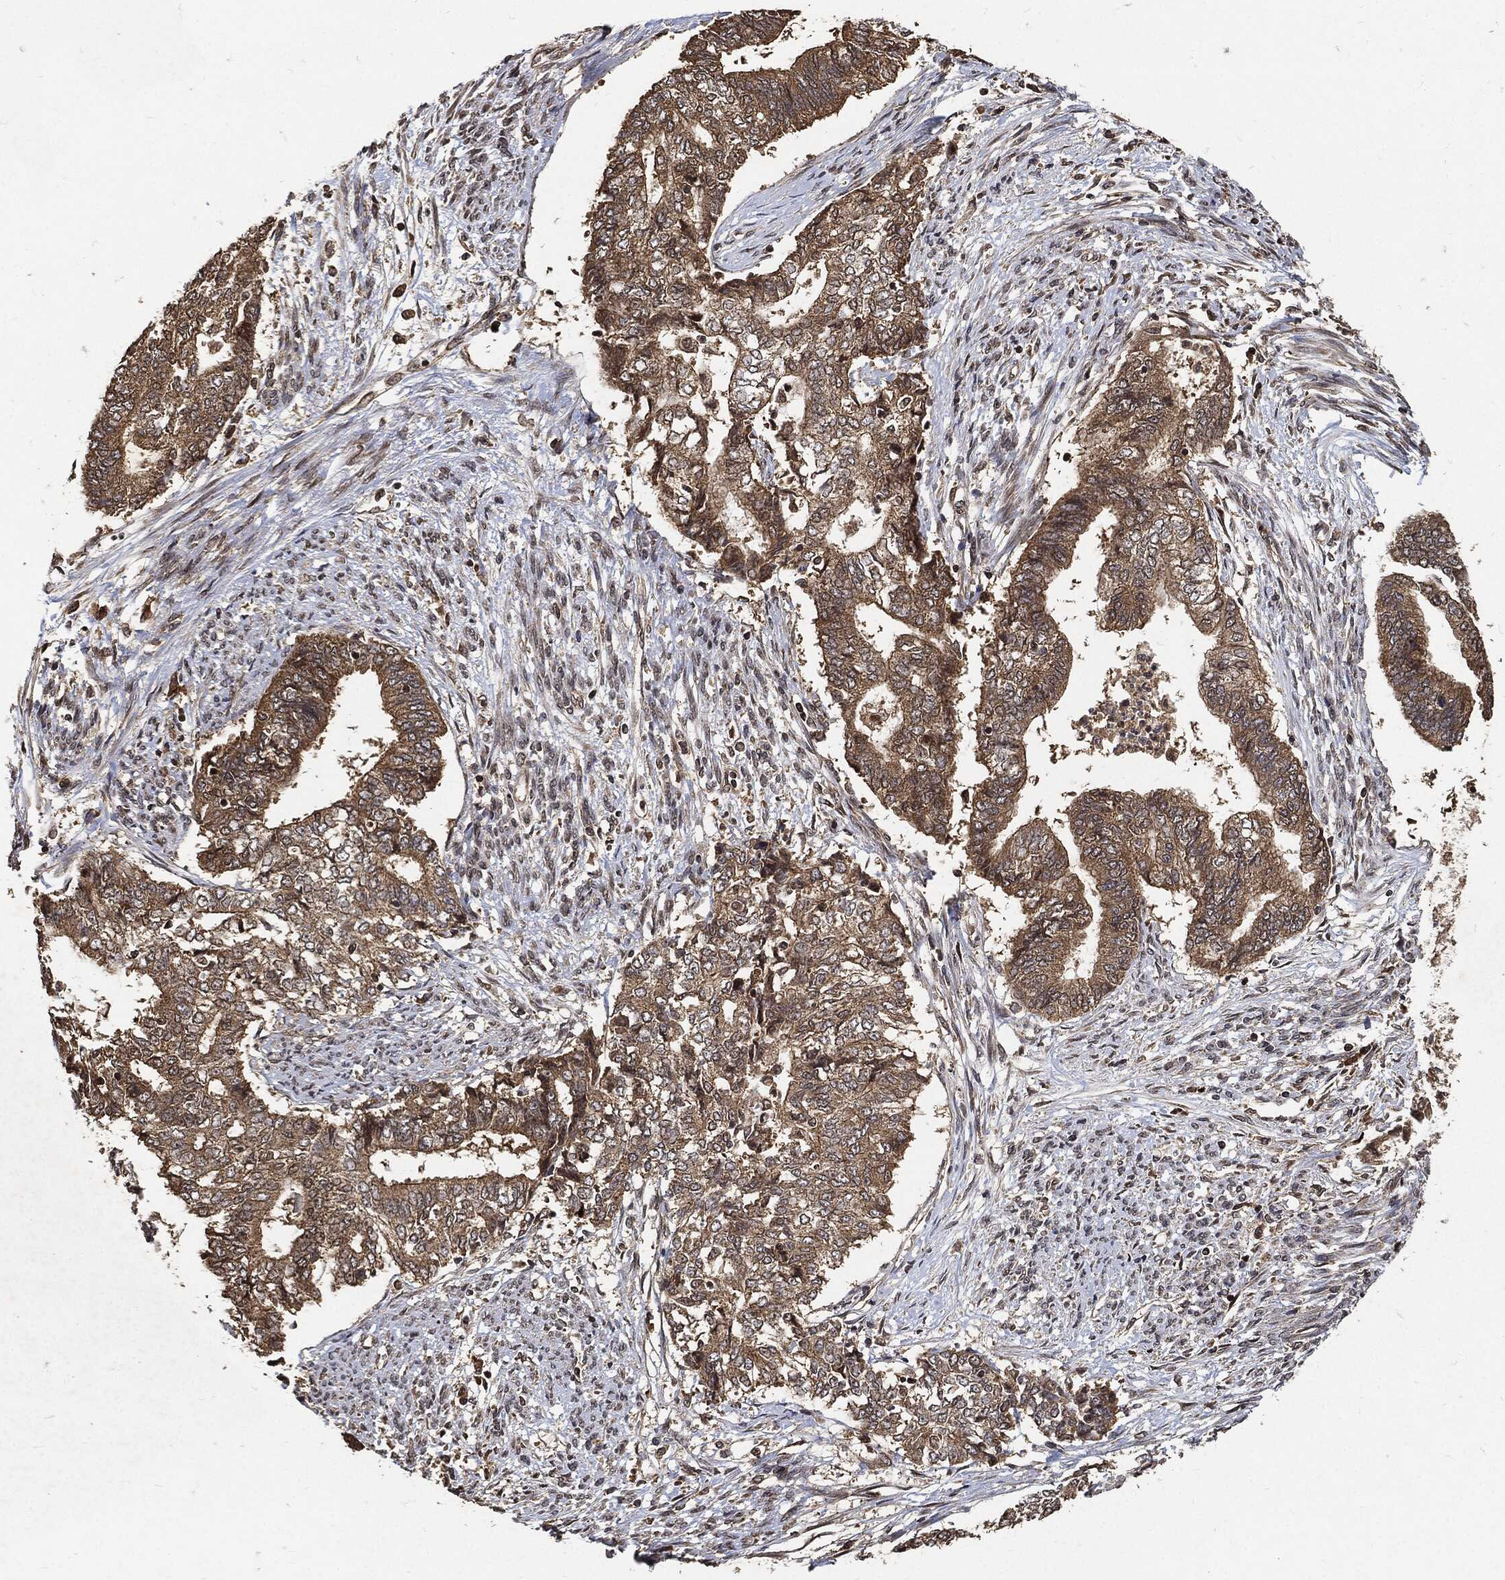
{"staining": {"intensity": "moderate", "quantity": ">75%", "location": "cytoplasmic/membranous"}, "tissue": "endometrial cancer", "cell_type": "Tumor cells", "image_type": "cancer", "snomed": [{"axis": "morphology", "description": "Adenocarcinoma, NOS"}, {"axis": "topography", "description": "Endometrium"}], "caption": "Moderate cytoplasmic/membranous positivity is appreciated in approximately >75% of tumor cells in endometrial adenocarcinoma.", "gene": "ZNF226", "patient": {"sex": "female", "age": 65}}